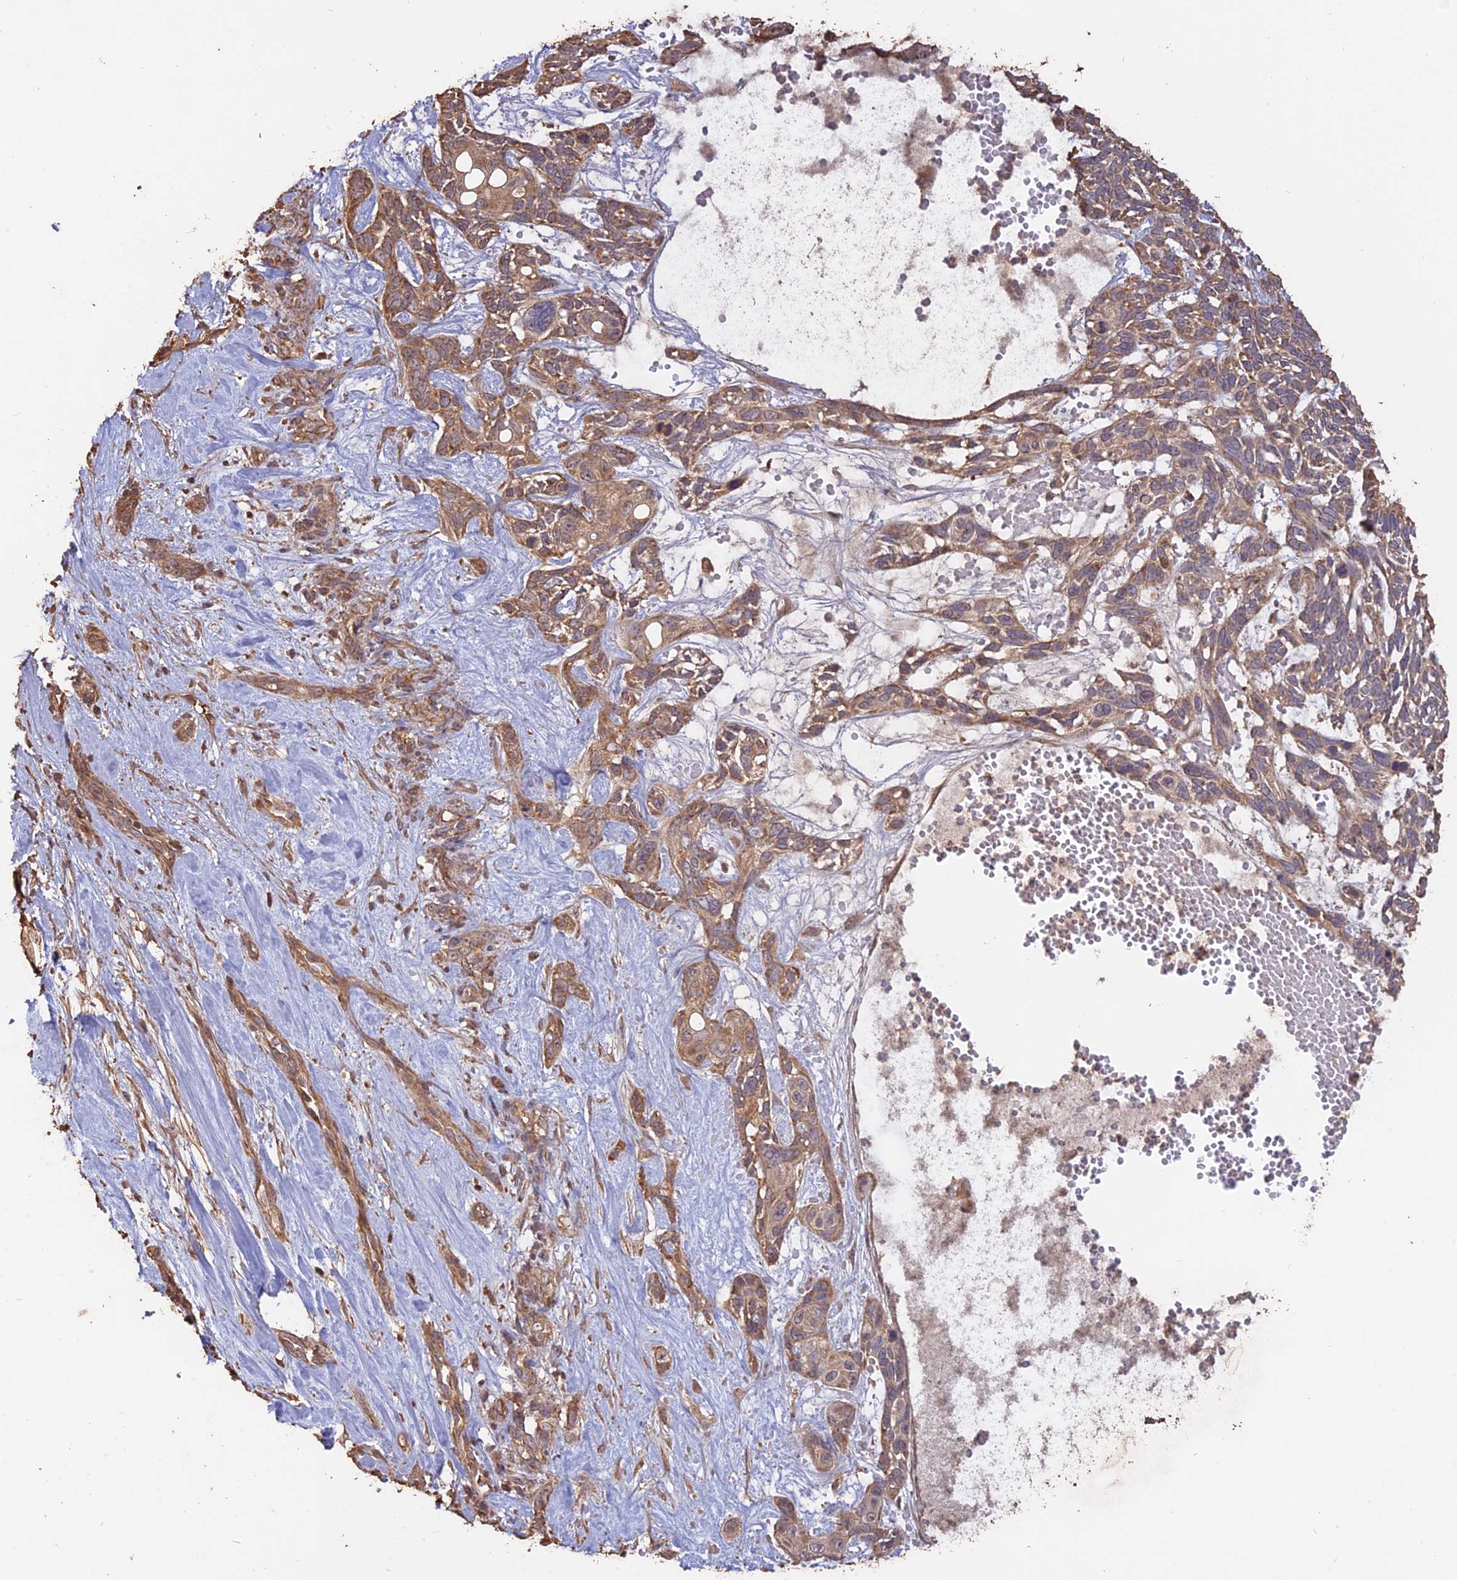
{"staining": {"intensity": "moderate", "quantity": ">75%", "location": "cytoplasmic/membranous"}, "tissue": "skin cancer", "cell_type": "Tumor cells", "image_type": "cancer", "snomed": [{"axis": "morphology", "description": "Basal cell carcinoma"}, {"axis": "topography", "description": "Skin"}], "caption": "Immunohistochemistry histopathology image of human basal cell carcinoma (skin) stained for a protein (brown), which shows medium levels of moderate cytoplasmic/membranous staining in approximately >75% of tumor cells.", "gene": "LAYN", "patient": {"sex": "male", "age": 88}}